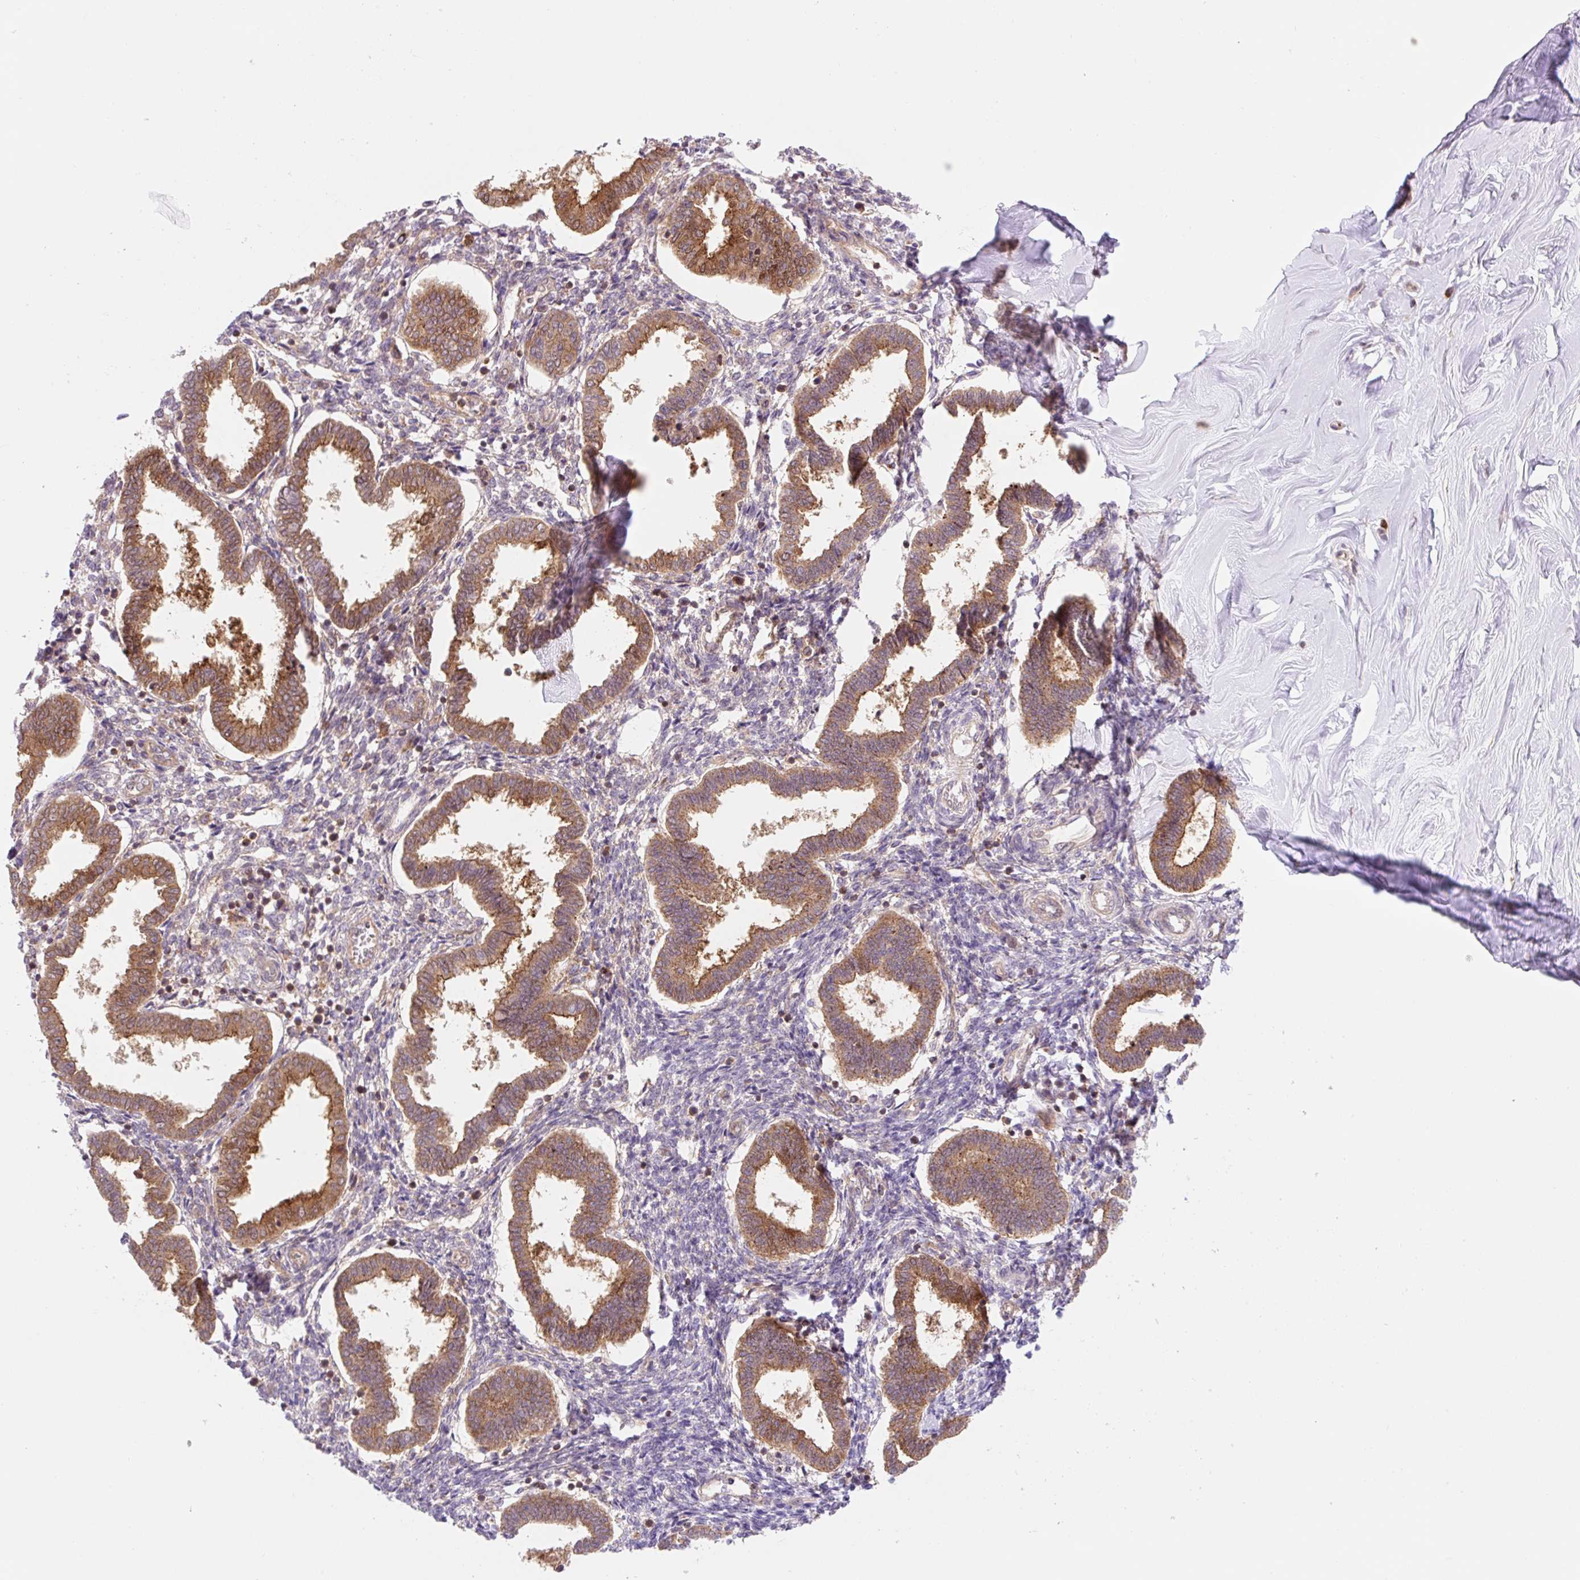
{"staining": {"intensity": "moderate", "quantity": "<25%", "location": "cytoplasmic/membranous"}, "tissue": "endometrium", "cell_type": "Cells in endometrial stroma", "image_type": "normal", "snomed": [{"axis": "morphology", "description": "Normal tissue, NOS"}, {"axis": "topography", "description": "Endometrium"}], "caption": "Normal endometrium displays moderate cytoplasmic/membranous expression in approximately <25% of cells in endometrial stroma, visualized by immunohistochemistry. (IHC, brightfield microscopy, high magnification).", "gene": "VPS4A", "patient": {"sex": "female", "age": 24}}